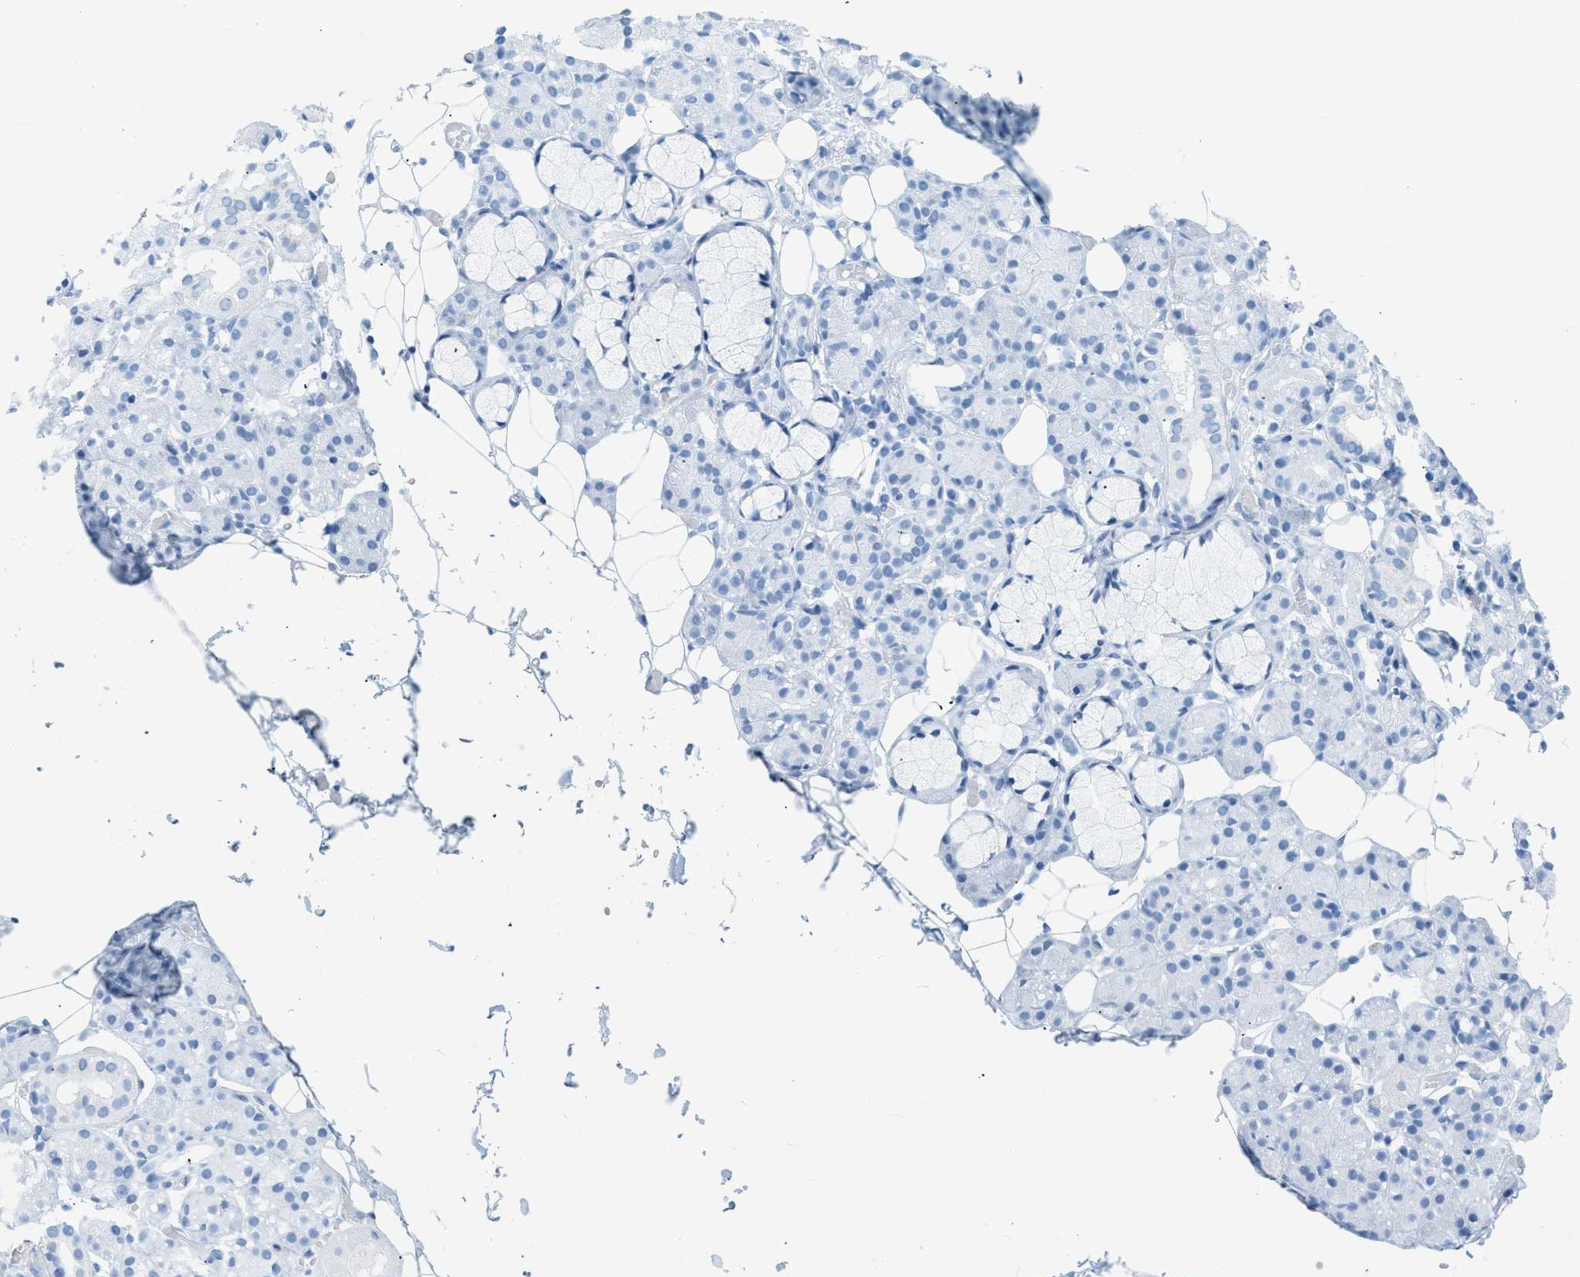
{"staining": {"intensity": "negative", "quantity": "none", "location": "none"}, "tissue": "salivary gland", "cell_type": "Glandular cells", "image_type": "normal", "snomed": [{"axis": "morphology", "description": "Normal tissue, NOS"}, {"axis": "topography", "description": "Salivary gland"}], "caption": "The histopathology image exhibits no significant expression in glandular cells of salivary gland. (Stains: DAB IHC with hematoxylin counter stain, Microscopy: brightfield microscopy at high magnification).", "gene": "DES", "patient": {"sex": "male", "age": 63}}